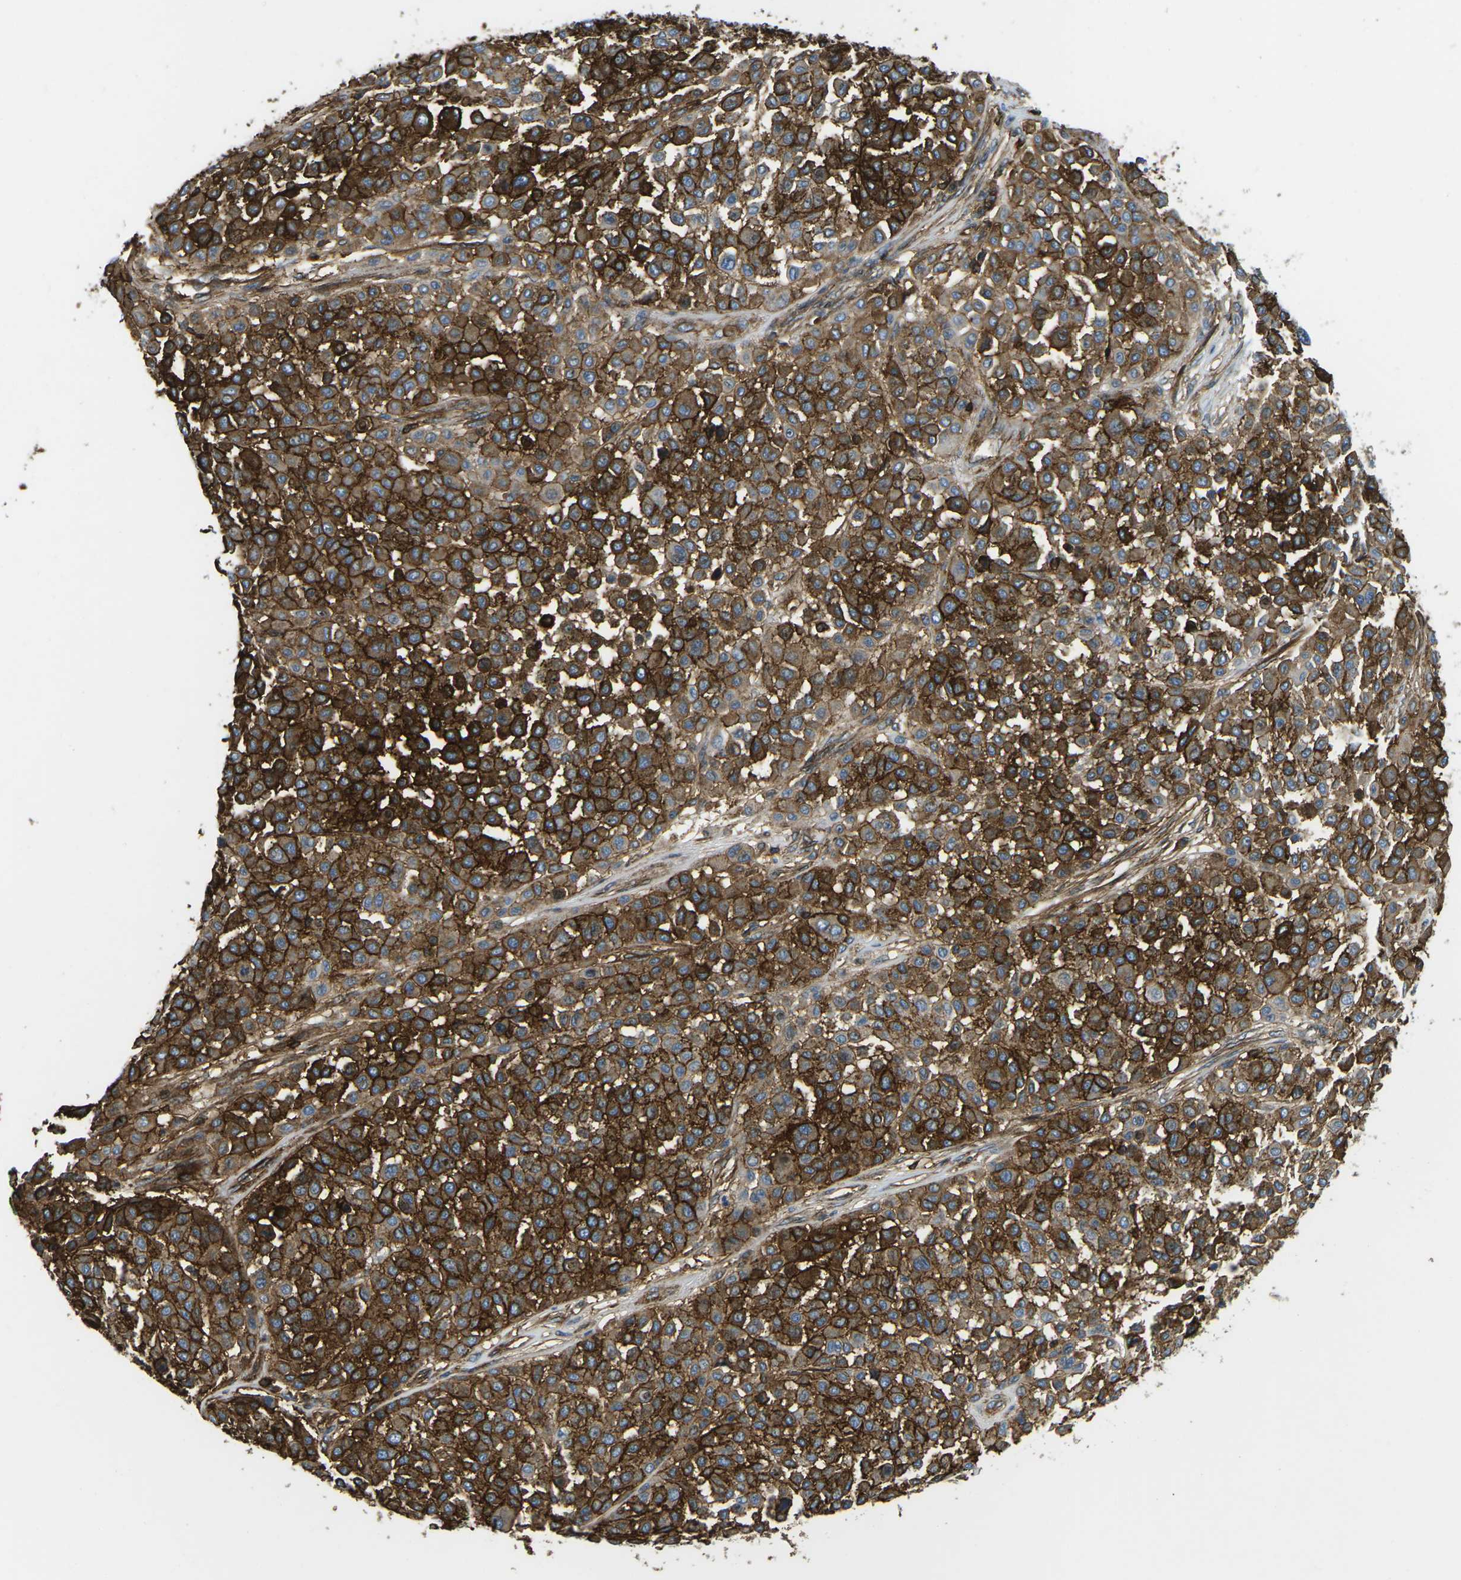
{"staining": {"intensity": "strong", "quantity": ">75%", "location": "cytoplasmic/membranous"}, "tissue": "melanoma", "cell_type": "Tumor cells", "image_type": "cancer", "snomed": [{"axis": "morphology", "description": "Malignant melanoma, Metastatic site"}, {"axis": "topography", "description": "Soft tissue"}], "caption": "Brown immunohistochemical staining in melanoma exhibits strong cytoplasmic/membranous staining in about >75% of tumor cells. (Stains: DAB in brown, nuclei in blue, Microscopy: brightfield microscopy at high magnification).", "gene": "HLA-B", "patient": {"sex": "male", "age": 41}}